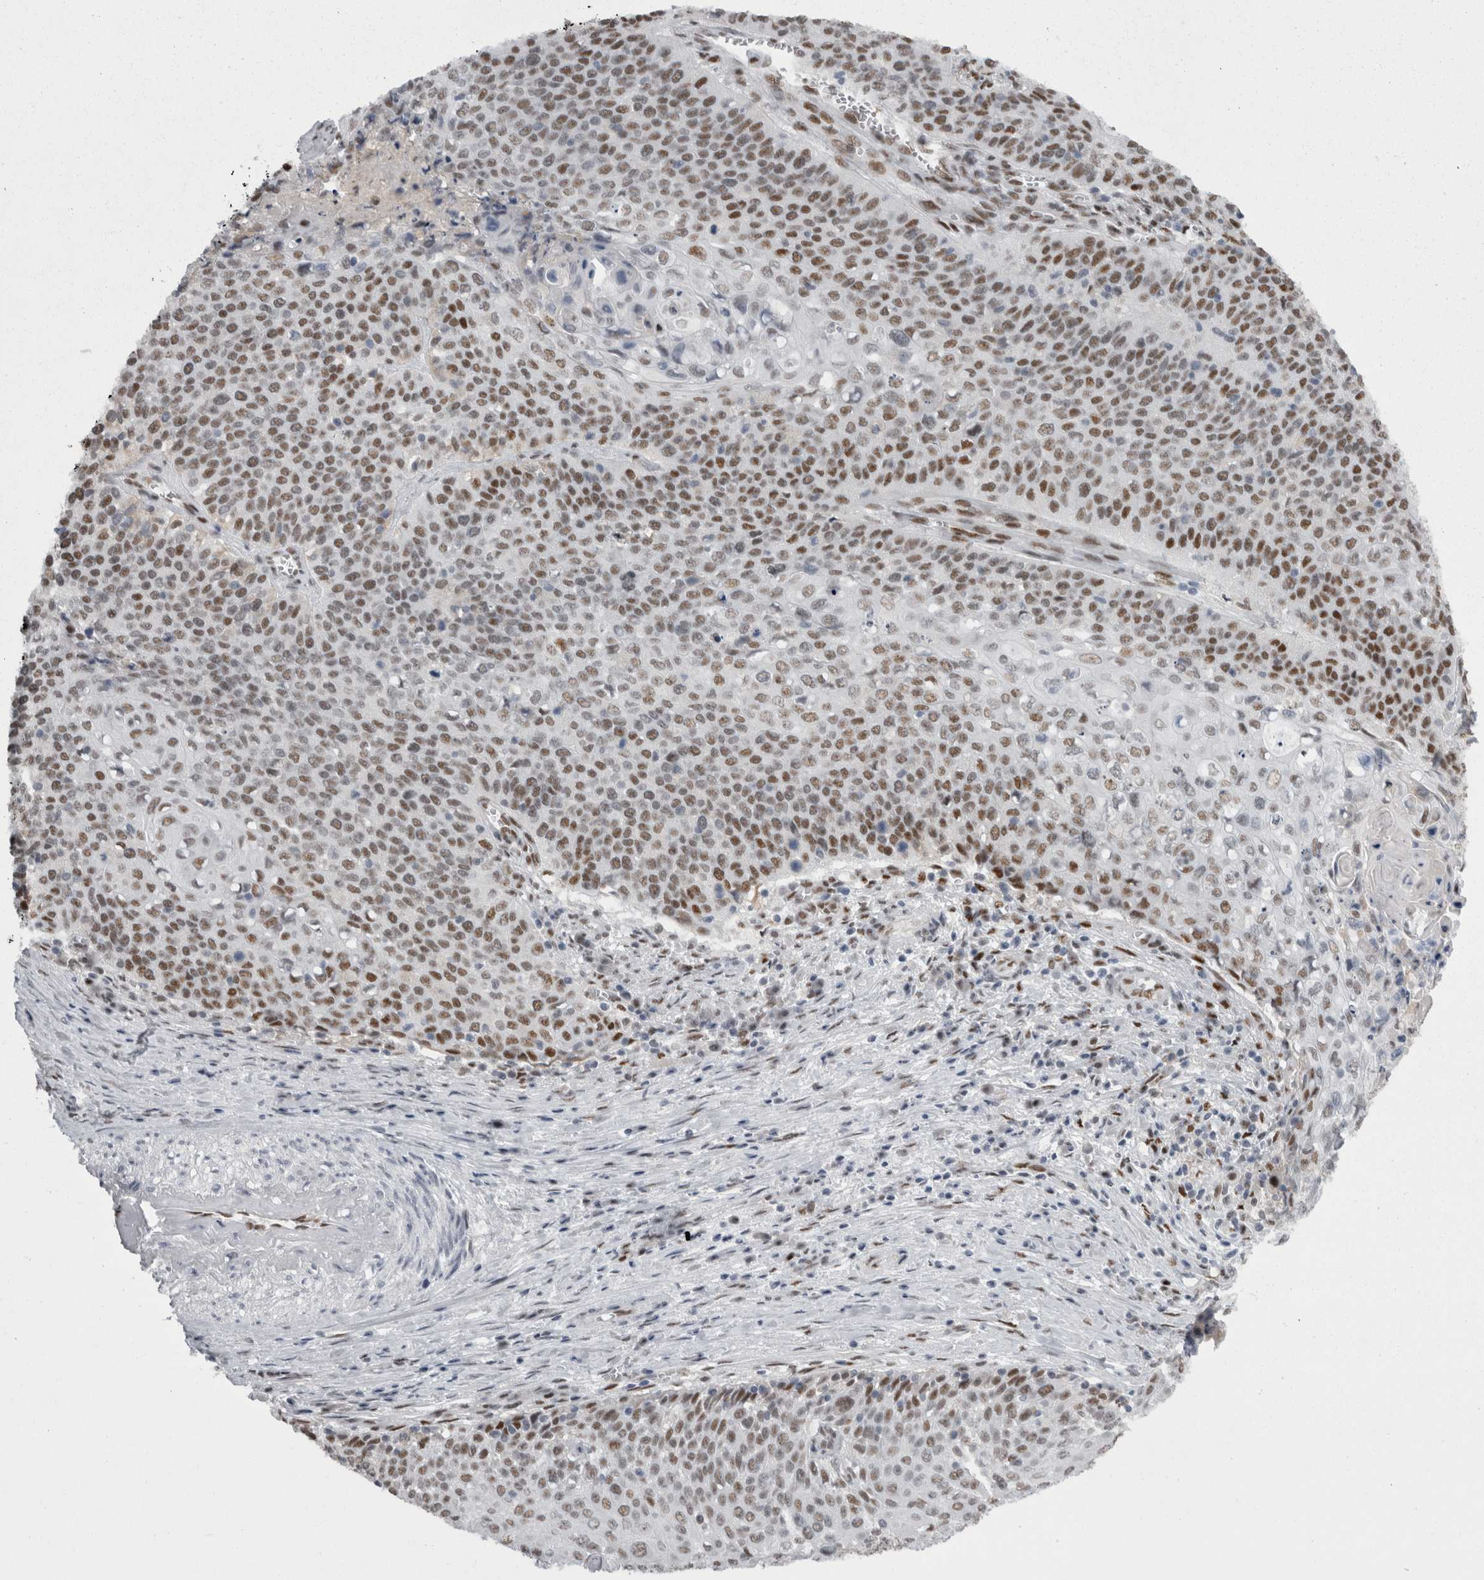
{"staining": {"intensity": "moderate", "quantity": ">75%", "location": "nuclear"}, "tissue": "cervical cancer", "cell_type": "Tumor cells", "image_type": "cancer", "snomed": [{"axis": "morphology", "description": "Squamous cell carcinoma, NOS"}, {"axis": "topography", "description": "Cervix"}], "caption": "Immunohistochemistry (IHC) staining of squamous cell carcinoma (cervical), which exhibits medium levels of moderate nuclear expression in about >75% of tumor cells indicating moderate nuclear protein staining. The staining was performed using DAB (3,3'-diaminobenzidine) (brown) for protein detection and nuclei were counterstained in hematoxylin (blue).", "gene": "C1orf54", "patient": {"sex": "female", "age": 39}}